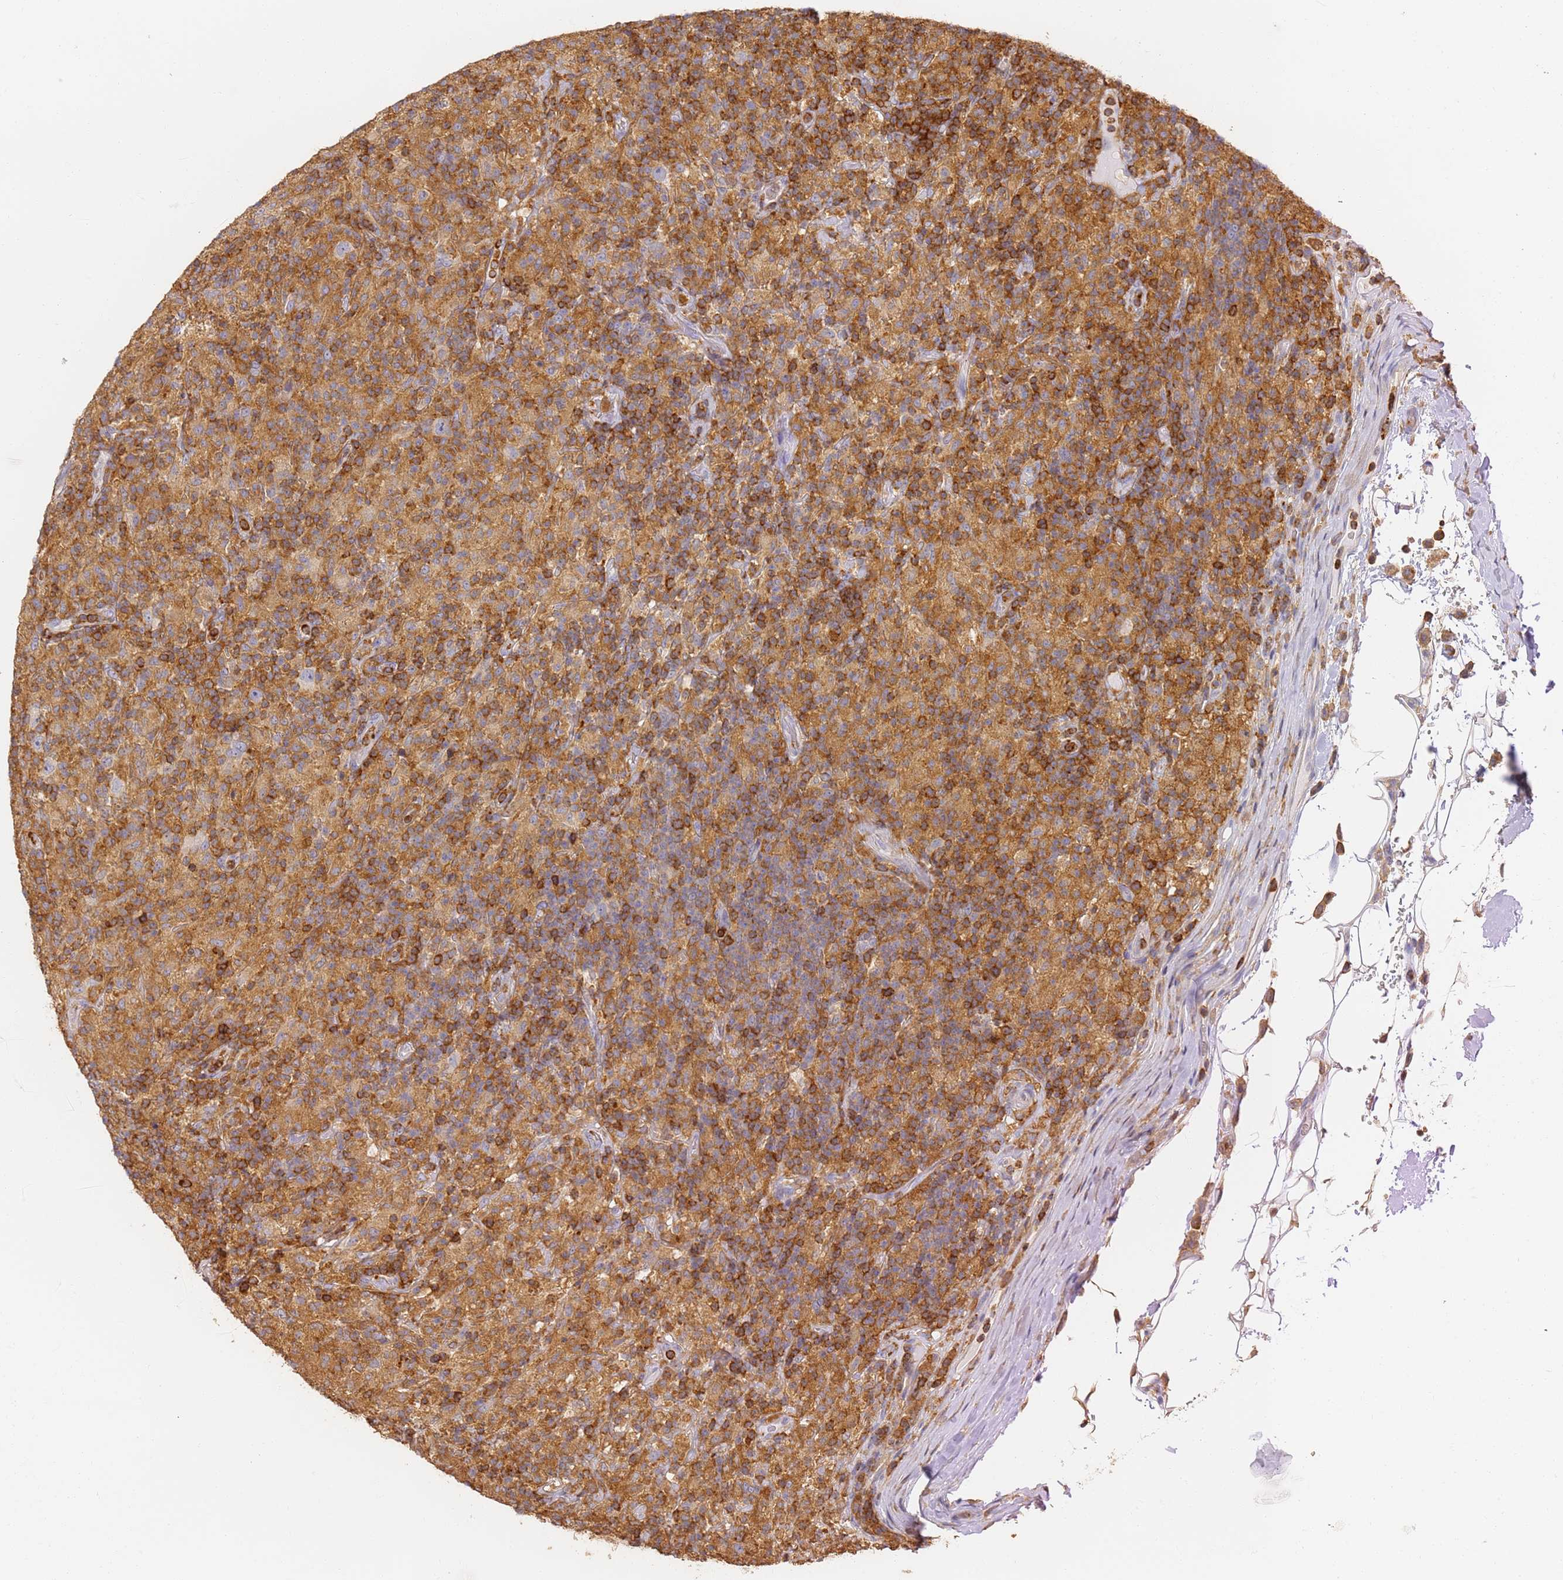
{"staining": {"intensity": "negative", "quantity": "none", "location": "none"}, "tissue": "lymphoma", "cell_type": "Tumor cells", "image_type": "cancer", "snomed": [{"axis": "morphology", "description": "Hodgkin's disease, NOS"}, {"axis": "topography", "description": "Lymph node"}], "caption": "This is an immunohistochemistry micrograph of human Hodgkin's disease. There is no expression in tumor cells.", "gene": "BIN2", "patient": {"sex": "male", "age": 70}}